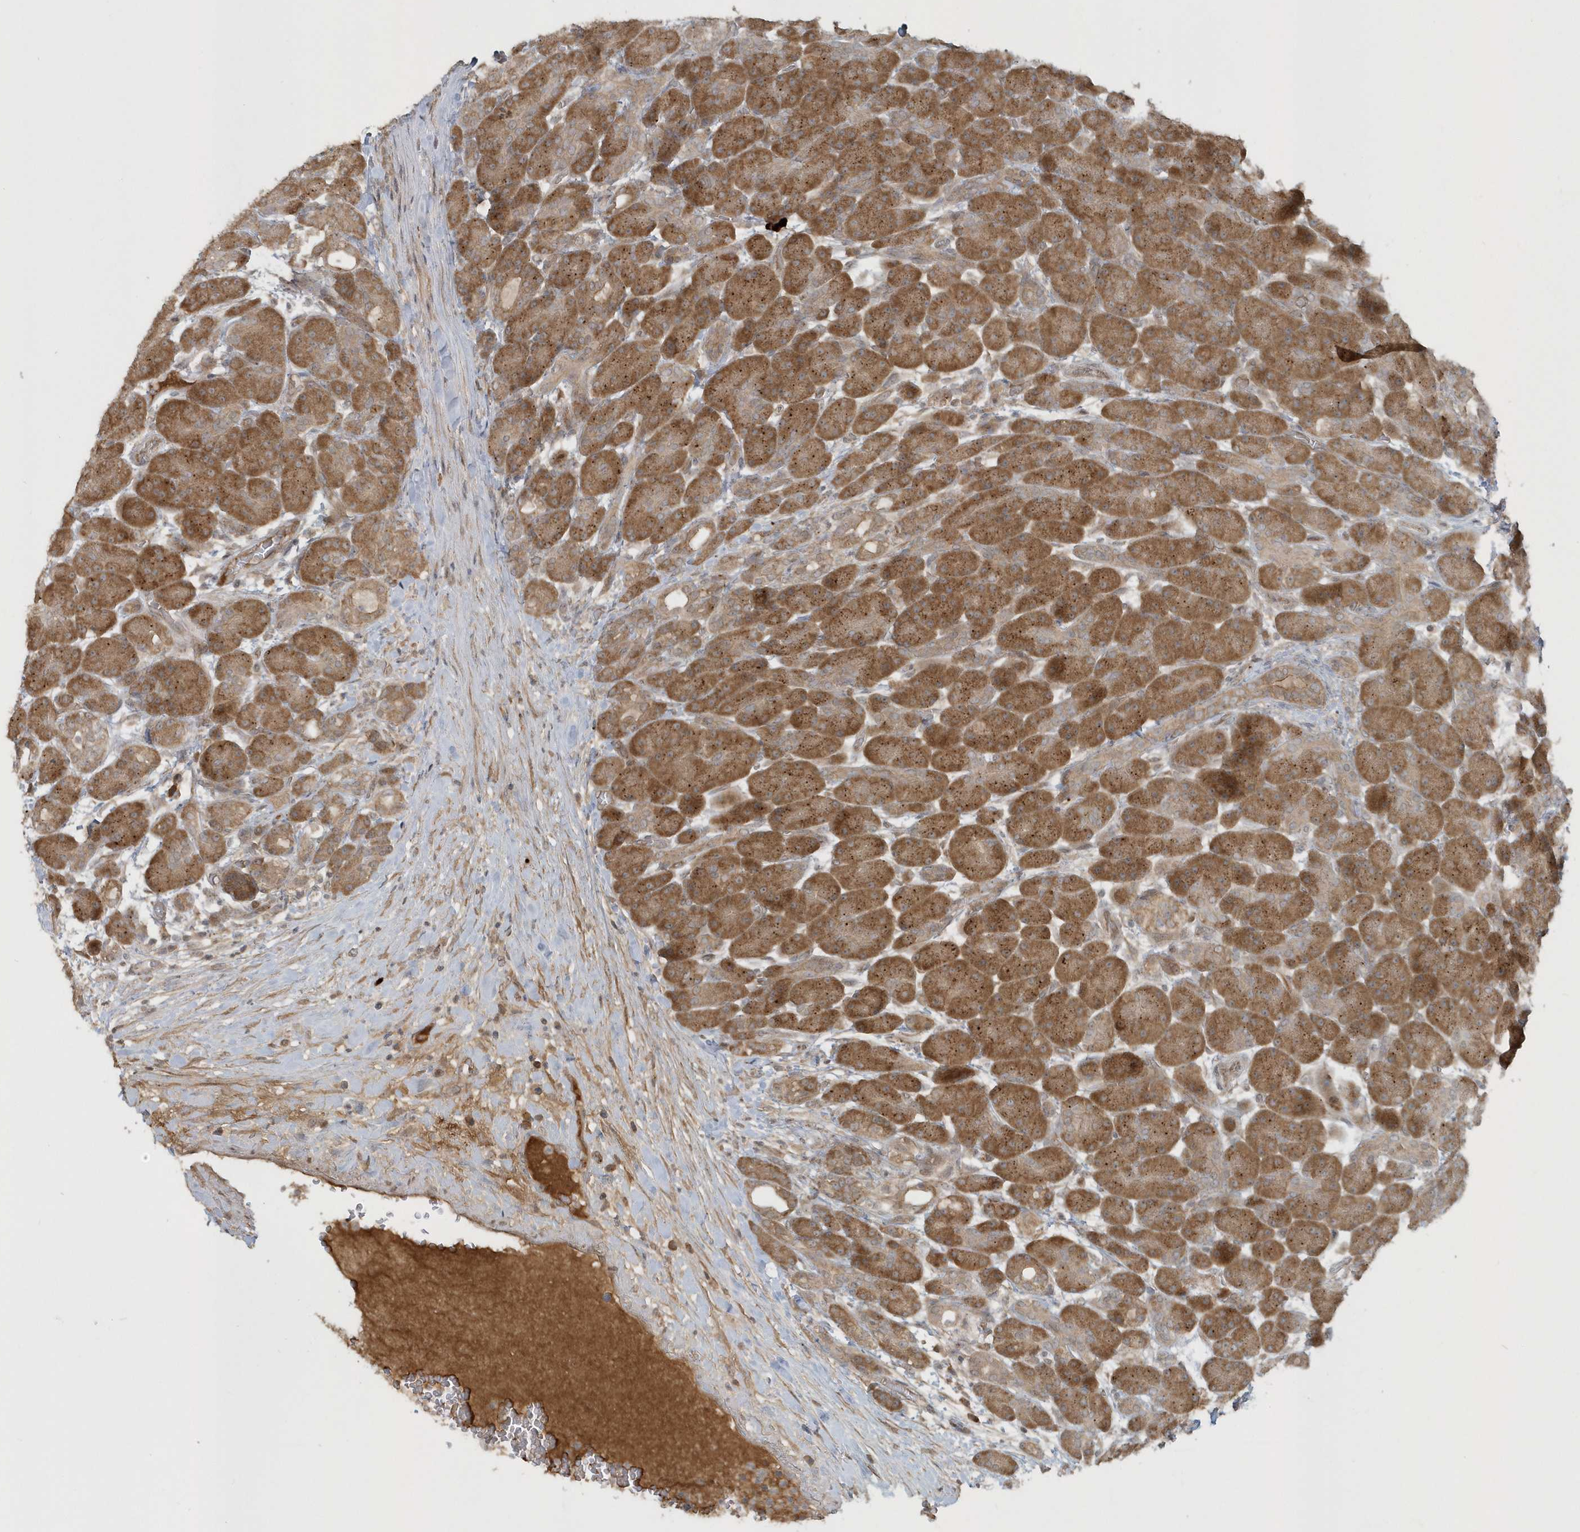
{"staining": {"intensity": "moderate", "quantity": ">75%", "location": "cytoplasmic/membranous"}, "tissue": "pancreas", "cell_type": "Exocrine glandular cells", "image_type": "normal", "snomed": [{"axis": "morphology", "description": "Normal tissue, NOS"}, {"axis": "topography", "description": "Pancreas"}], "caption": "IHC photomicrograph of benign pancreas: human pancreas stained using immunohistochemistry (IHC) demonstrates medium levels of moderate protein expression localized specifically in the cytoplasmic/membranous of exocrine glandular cells, appearing as a cytoplasmic/membranous brown color.", "gene": "STIM2", "patient": {"sex": "male", "age": 63}}